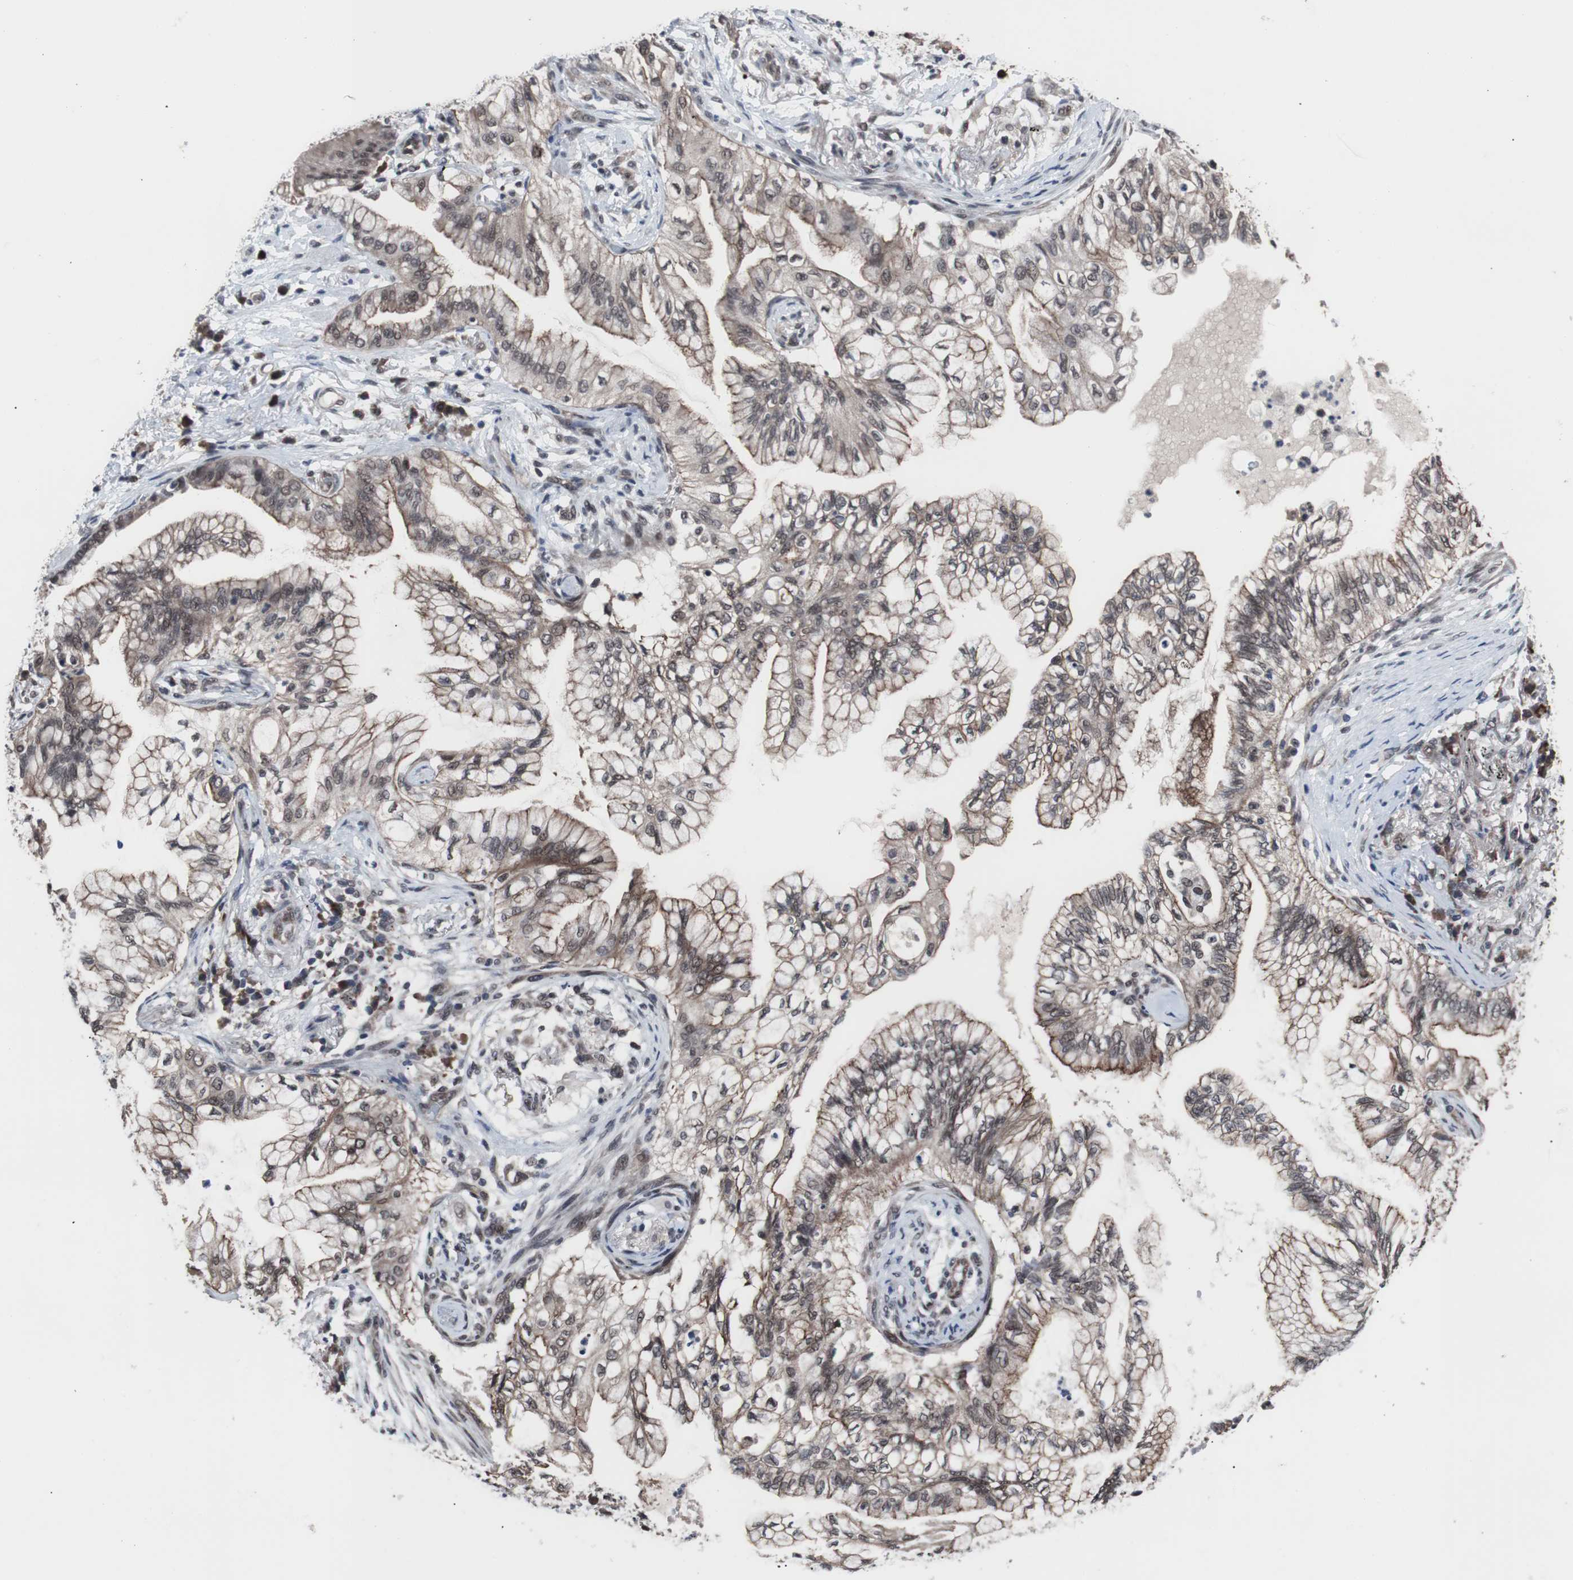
{"staining": {"intensity": "moderate", "quantity": "<25%", "location": "cytoplasmic/membranous"}, "tissue": "lung cancer", "cell_type": "Tumor cells", "image_type": "cancer", "snomed": [{"axis": "morphology", "description": "Adenocarcinoma, NOS"}, {"axis": "topography", "description": "Lung"}], "caption": "The immunohistochemical stain shows moderate cytoplasmic/membranous positivity in tumor cells of lung cancer tissue.", "gene": "GTF2F2", "patient": {"sex": "female", "age": 70}}